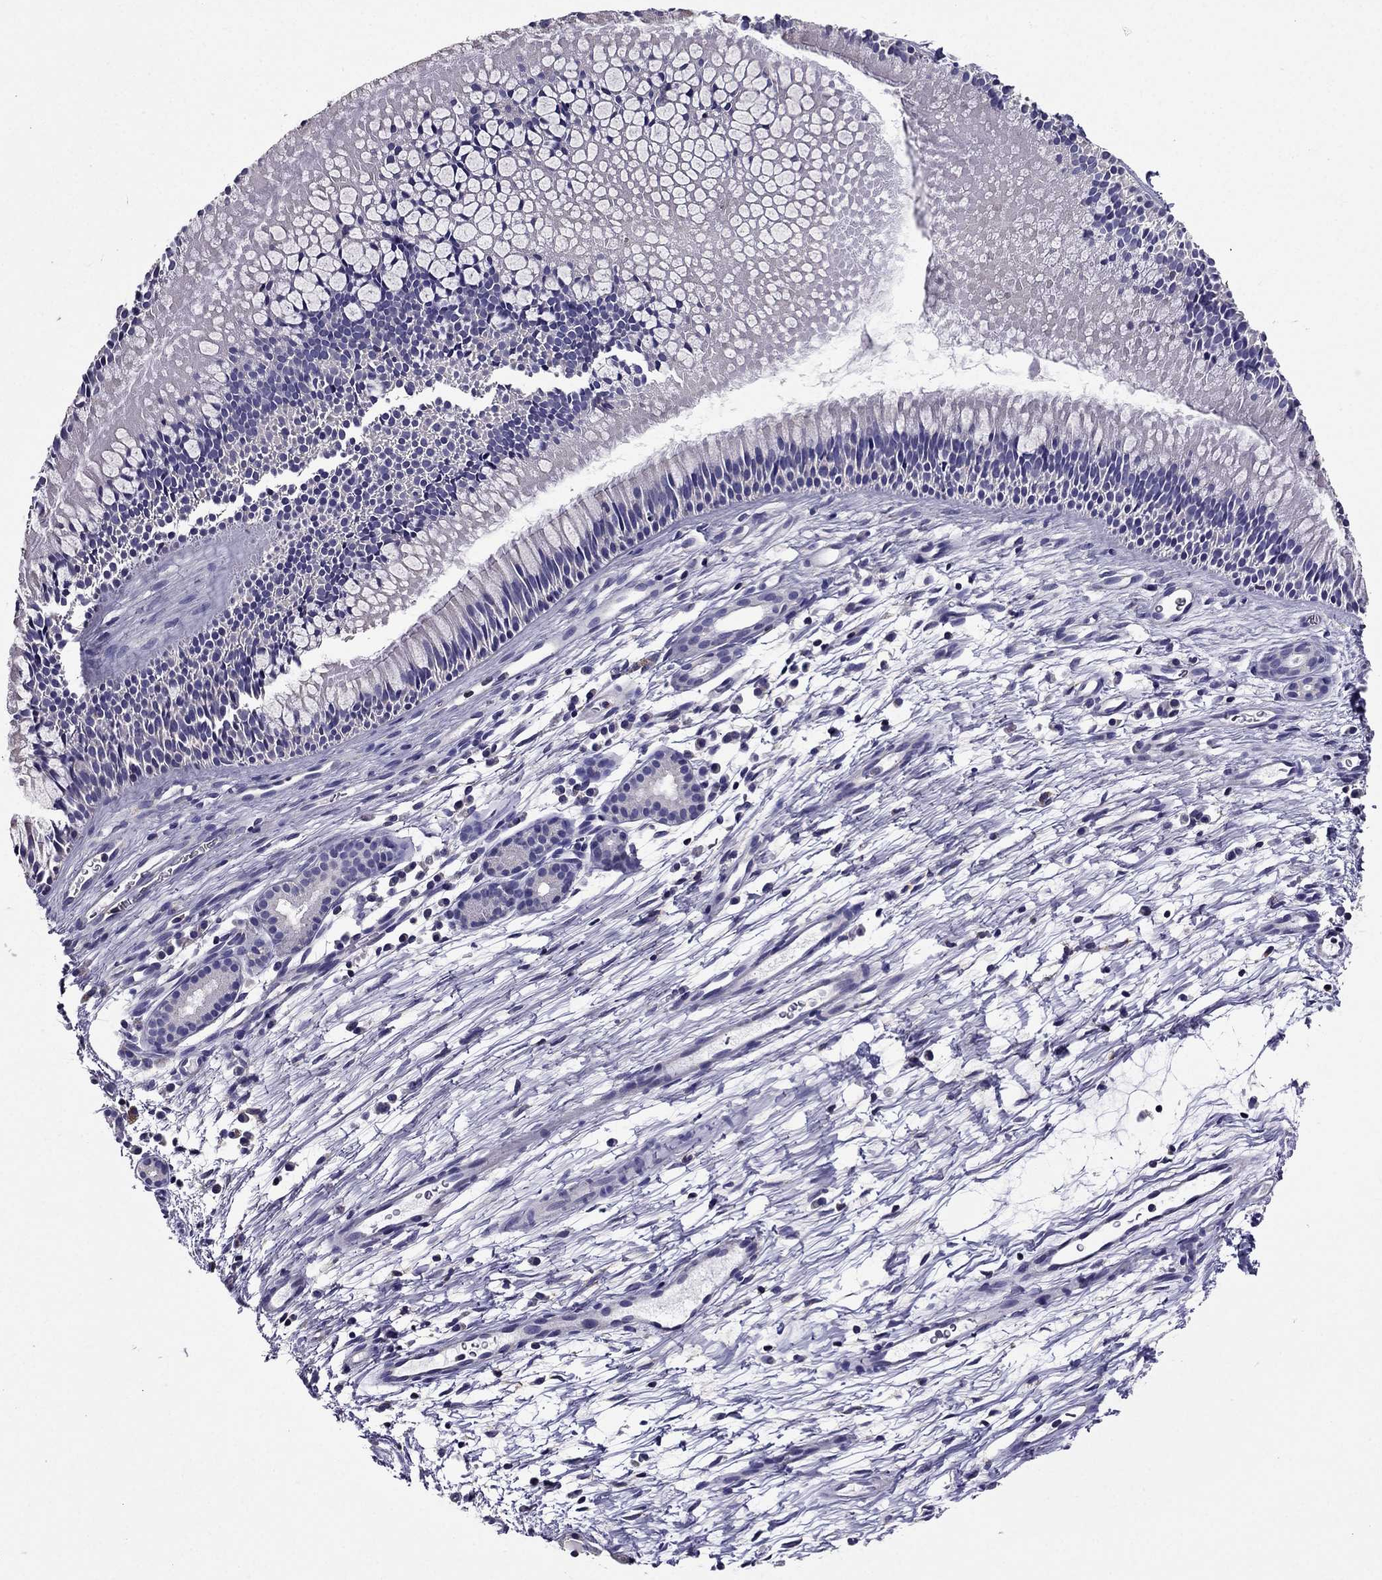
{"staining": {"intensity": "weak", "quantity": "<25%", "location": "cytoplasmic/membranous"}, "tissue": "nasopharynx", "cell_type": "Respiratory epithelial cells", "image_type": "normal", "snomed": [{"axis": "morphology", "description": "Normal tissue, NOS"}, {"axis": "topography", "description": "Nasopharynx"}], "caption": "DAB (3,3'-diaminobenzidine) immunohistochemical staining of unremarkable nasopharynx exhibits no significant positivity in respiratory epithelial cells.", "gene": "AAK1", "patient": {"sex": "male", "age": 51}}